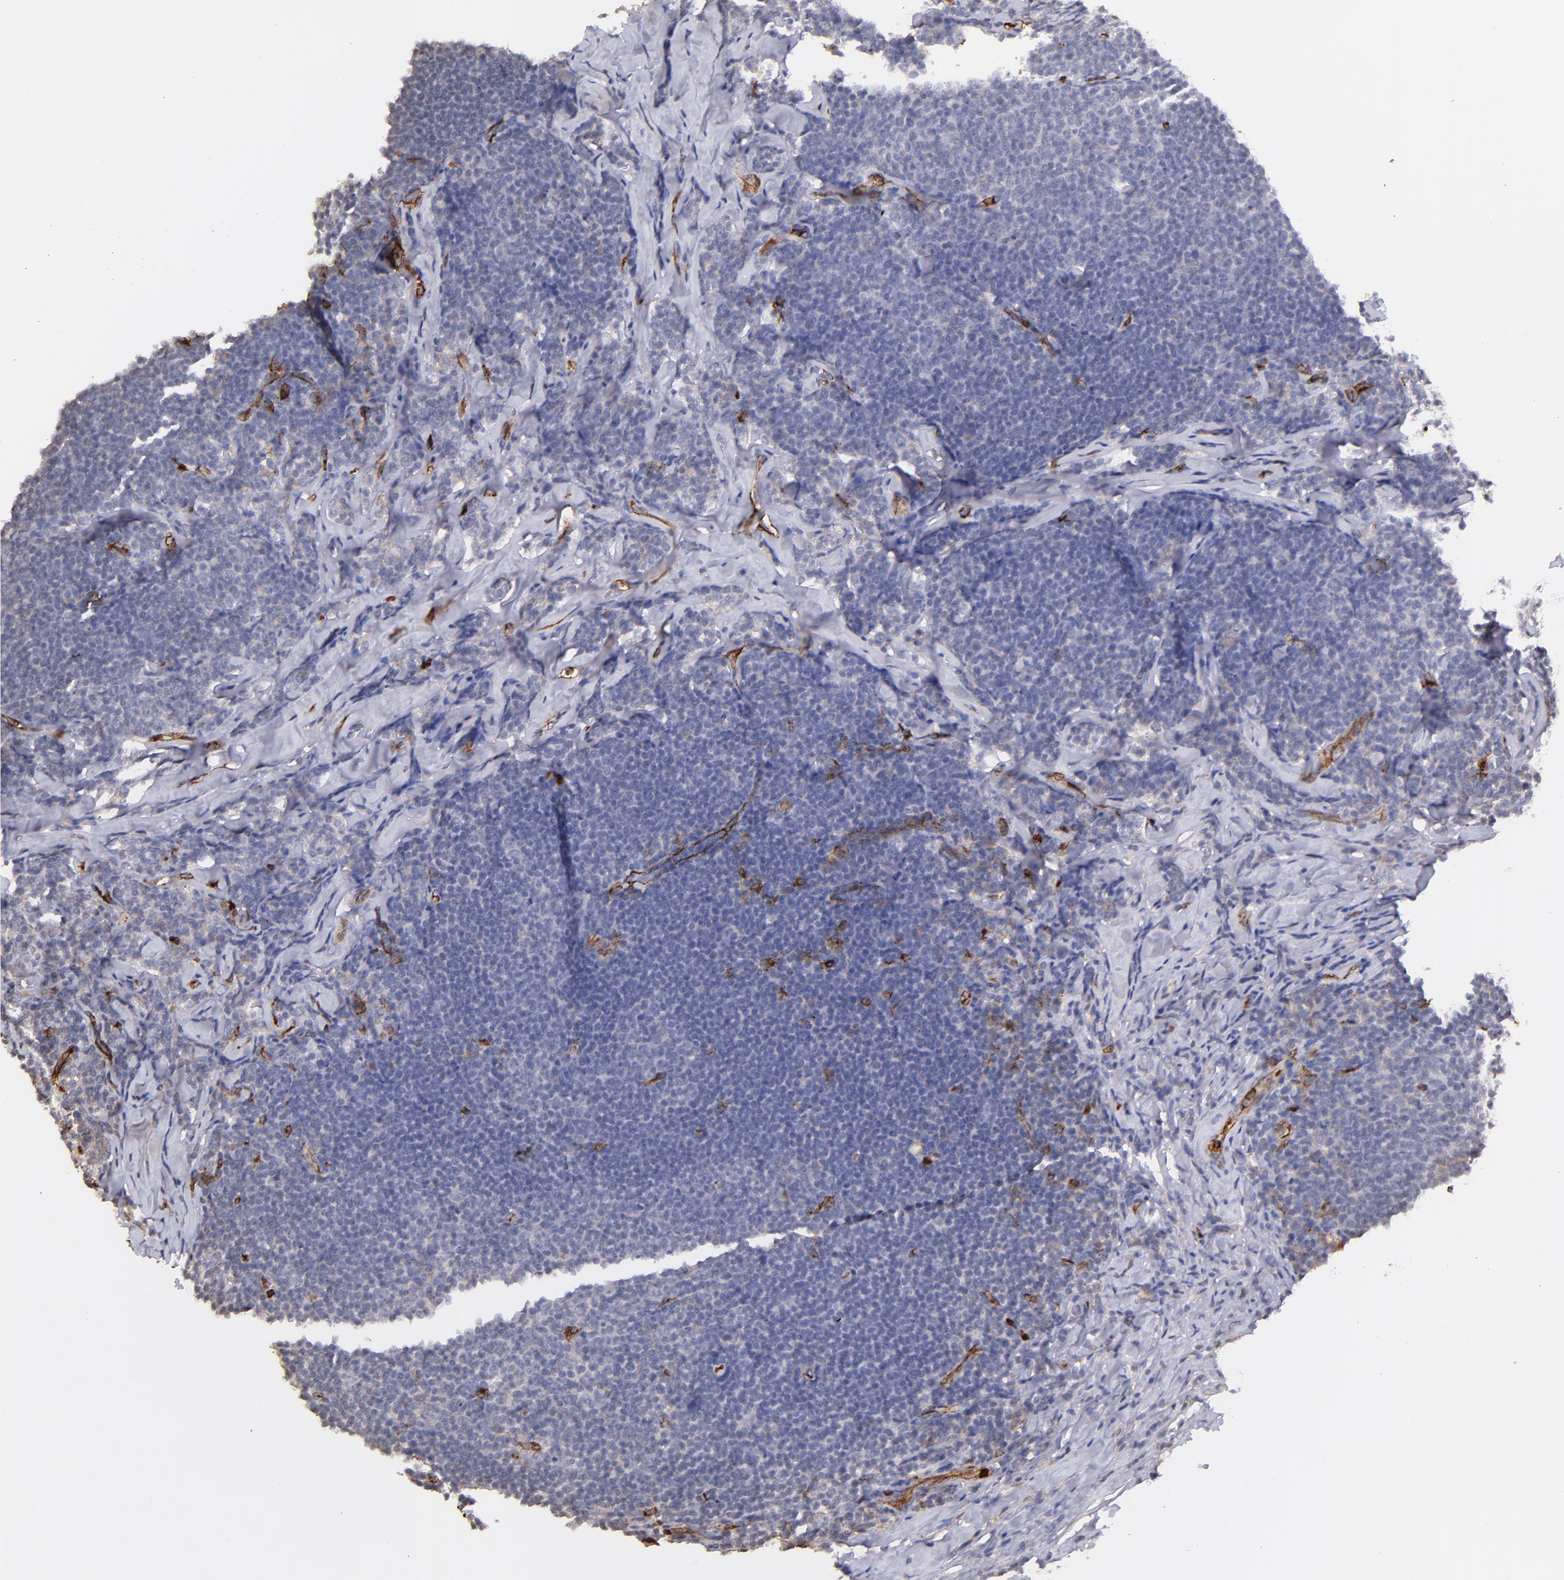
{"staining": {"intensity": "negative", "quantity": "none", "location": "none"}, "tissue": "lymphoma", "cell_type": "Tumor cells", "image_type": "cancer", "snomed": [{"axis": "morphology", "description": "Malignant lymphoma, non-Hodgkin's type, Low grade"}, {"axis": "topography", "description": "Lymph node"}], "caption": "A histopathology image of lymphoma stained for a protein exhibits no brown staining in tumor cells.", "gene": "DYSF", "patient": {"sex": "male", "age": 74}}